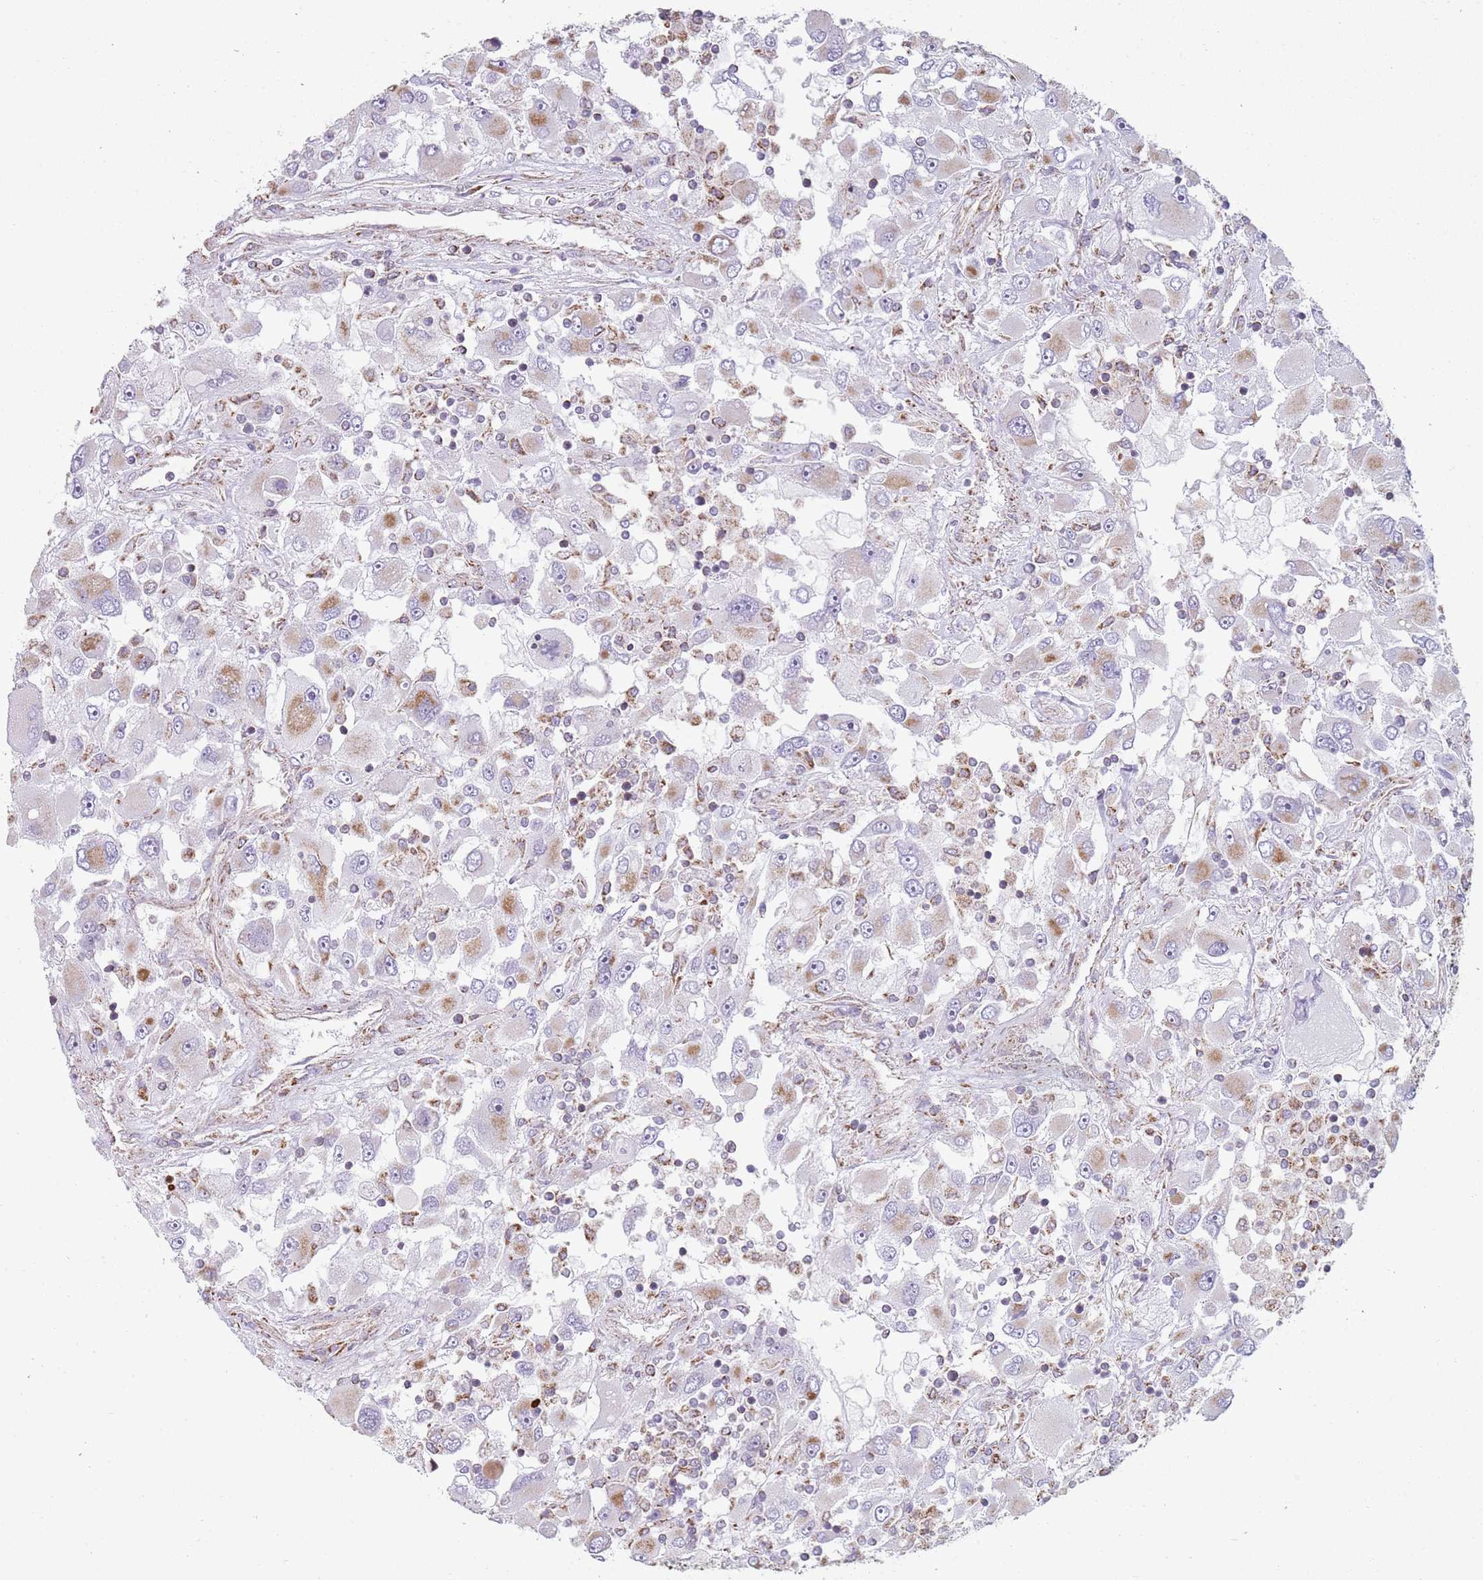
{"staining": {"intensity": "weak", "quantity": "25%-75%", "location": "cytoplasmic/membranous"}, "tissue": "renal cancer", "cell_type": "Tumor cells", "image_type": "cancer", "snomed": [{"axis": "morphology", "description": "Adenocarcinoma, NOS"}, {"axis": "topography", "description": "Kidney"}], "caption": "Renal cancer (adenocarcinoma) stained for a protein (brown) exhibits weak cytoplasmic/membranous positive positivity in about 25%-75% of tumor cells.", "gene": "GAS8", "patient": {"sex": "female", "age": 52}}